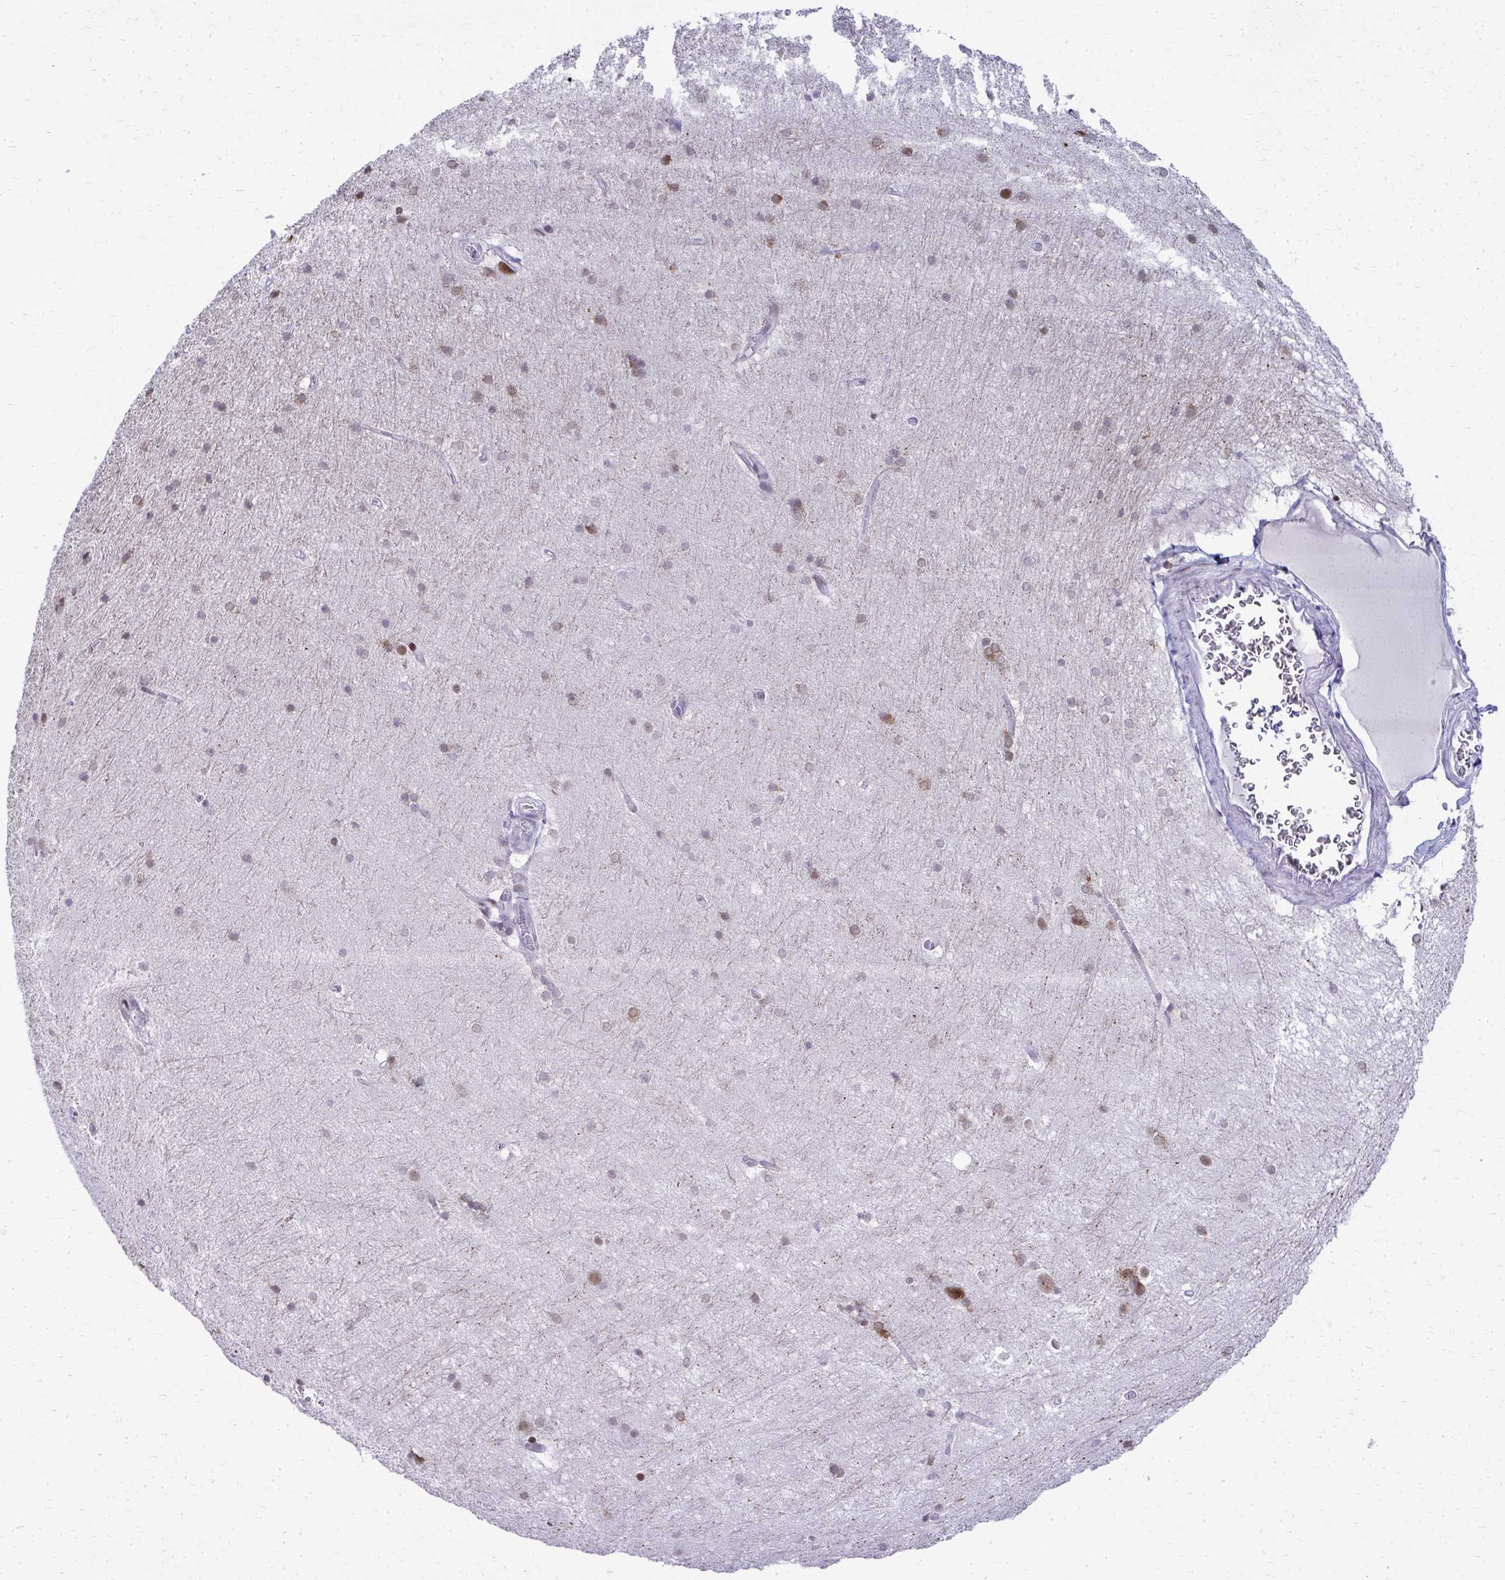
{"staining": {"intensity": "moderate", "quantity": "<25%", "location": "nuclear"}, "tissue": "hippocampus", "cell_type": "Glial cells", "image_type": "normal", "snomed": [{"axis": "morphology", "description": "Normal tissue, NOS"}, {"axis": "topography", "description": "Cerebral cortex"}, {"axis": "topography", "description": "Hippocampus"}], "caption": "An image of hippocampus stained for a protein exhibits moderate nuclear brown staining in glial cells. (DAB IHC with brightfield microscopy, high magnification).", "gene": "GLDN", "patient": {"sex": "female", "age": 19}}